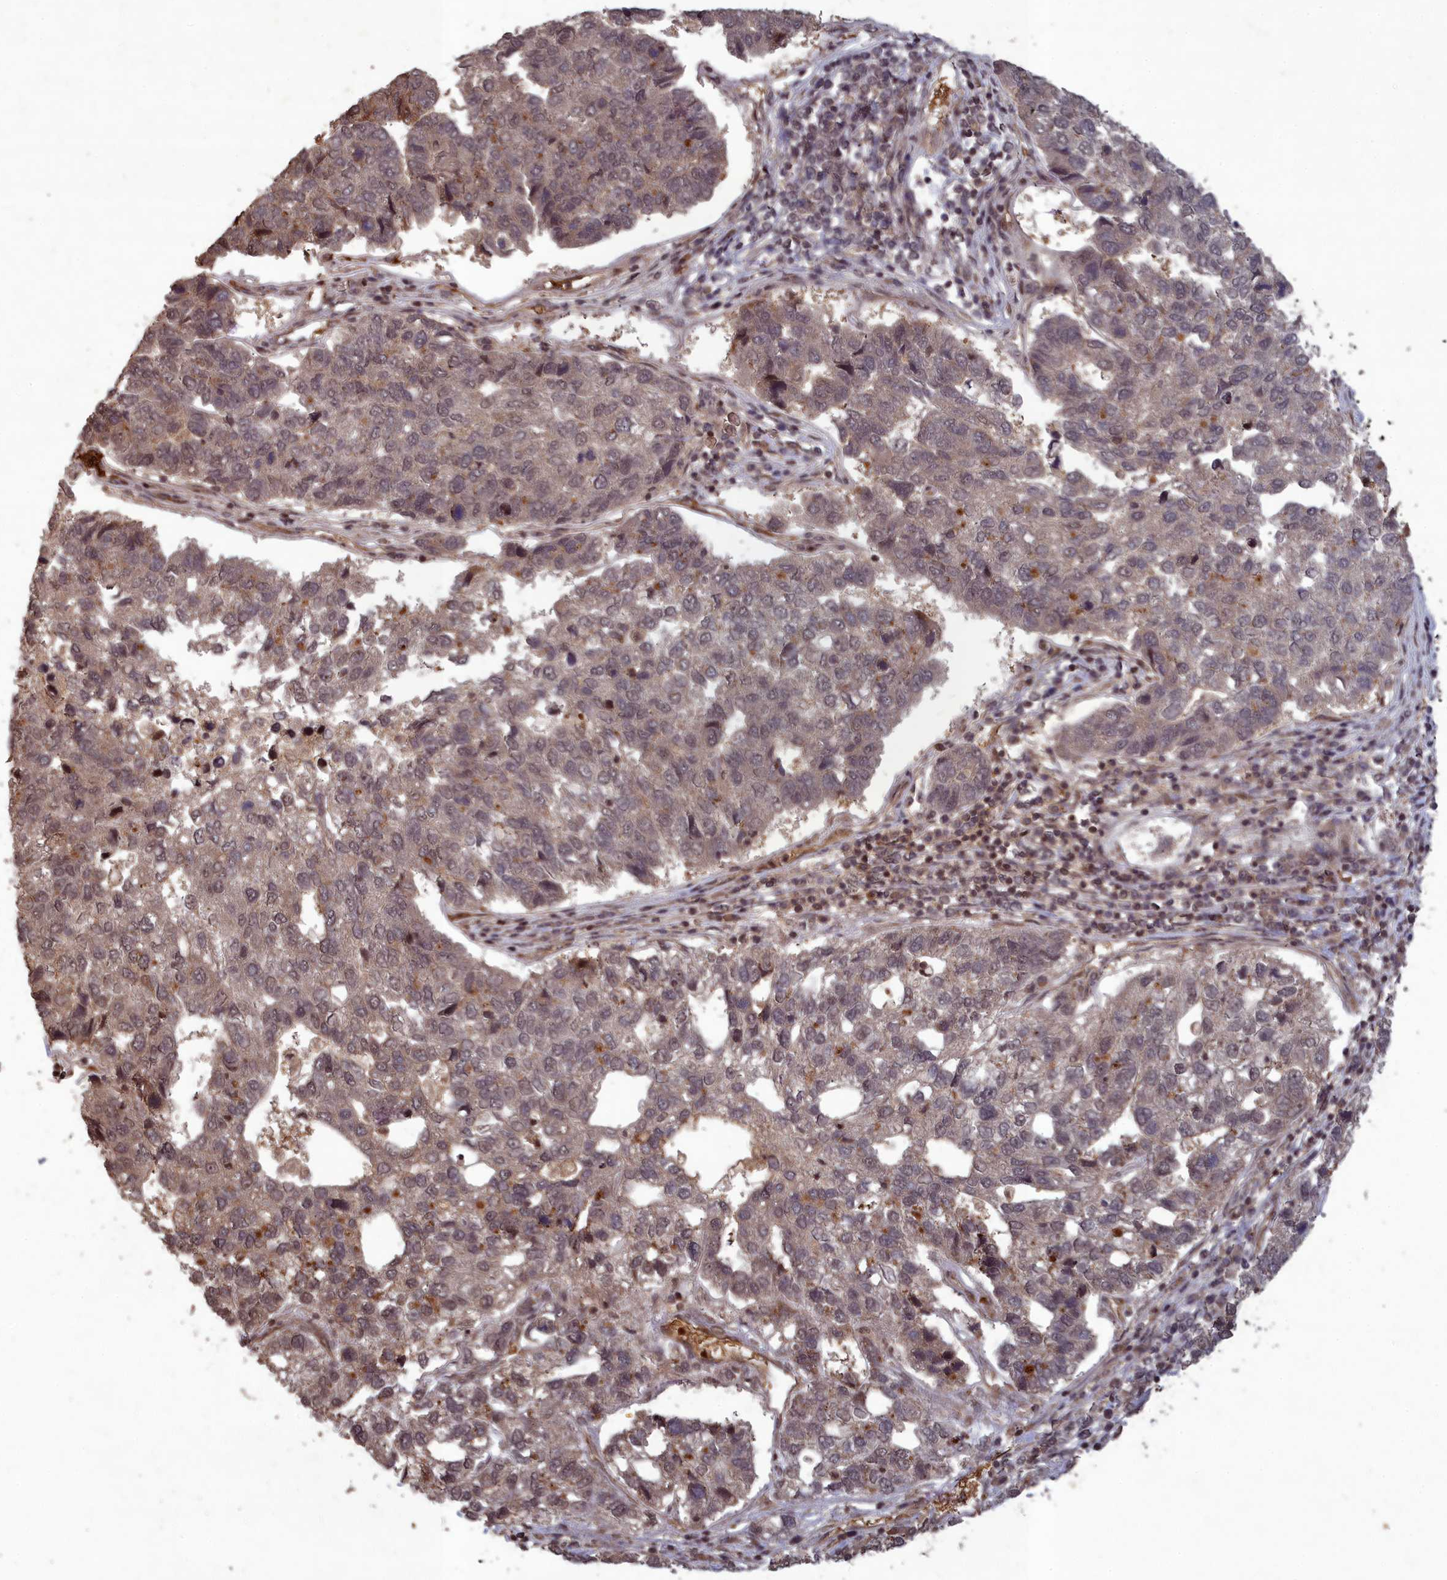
{"staining": {"intensity": "weak", "quantity": "25%-75%", "location": "cytoplasmic/membranous,nuclear"}, "tissue": "pancreatic cancer", "cell_type": "Tumor cells", "image_type": "cancer", "snomed": [{"axis": "morphology", "description": "Adenocarcinoma, NOS"}, {"axis": "topography", "description": "Pancreas"}], "caption": "Brown immunohistochemical staining in adenocarcinoma (pancreatic) demonstrates weak cytoplasmic/membranous and nuclear expression in approximately 25%-75% of tumor cells.", "gene": "SRMS", "patient": {"sex": "female", "age": 61}}